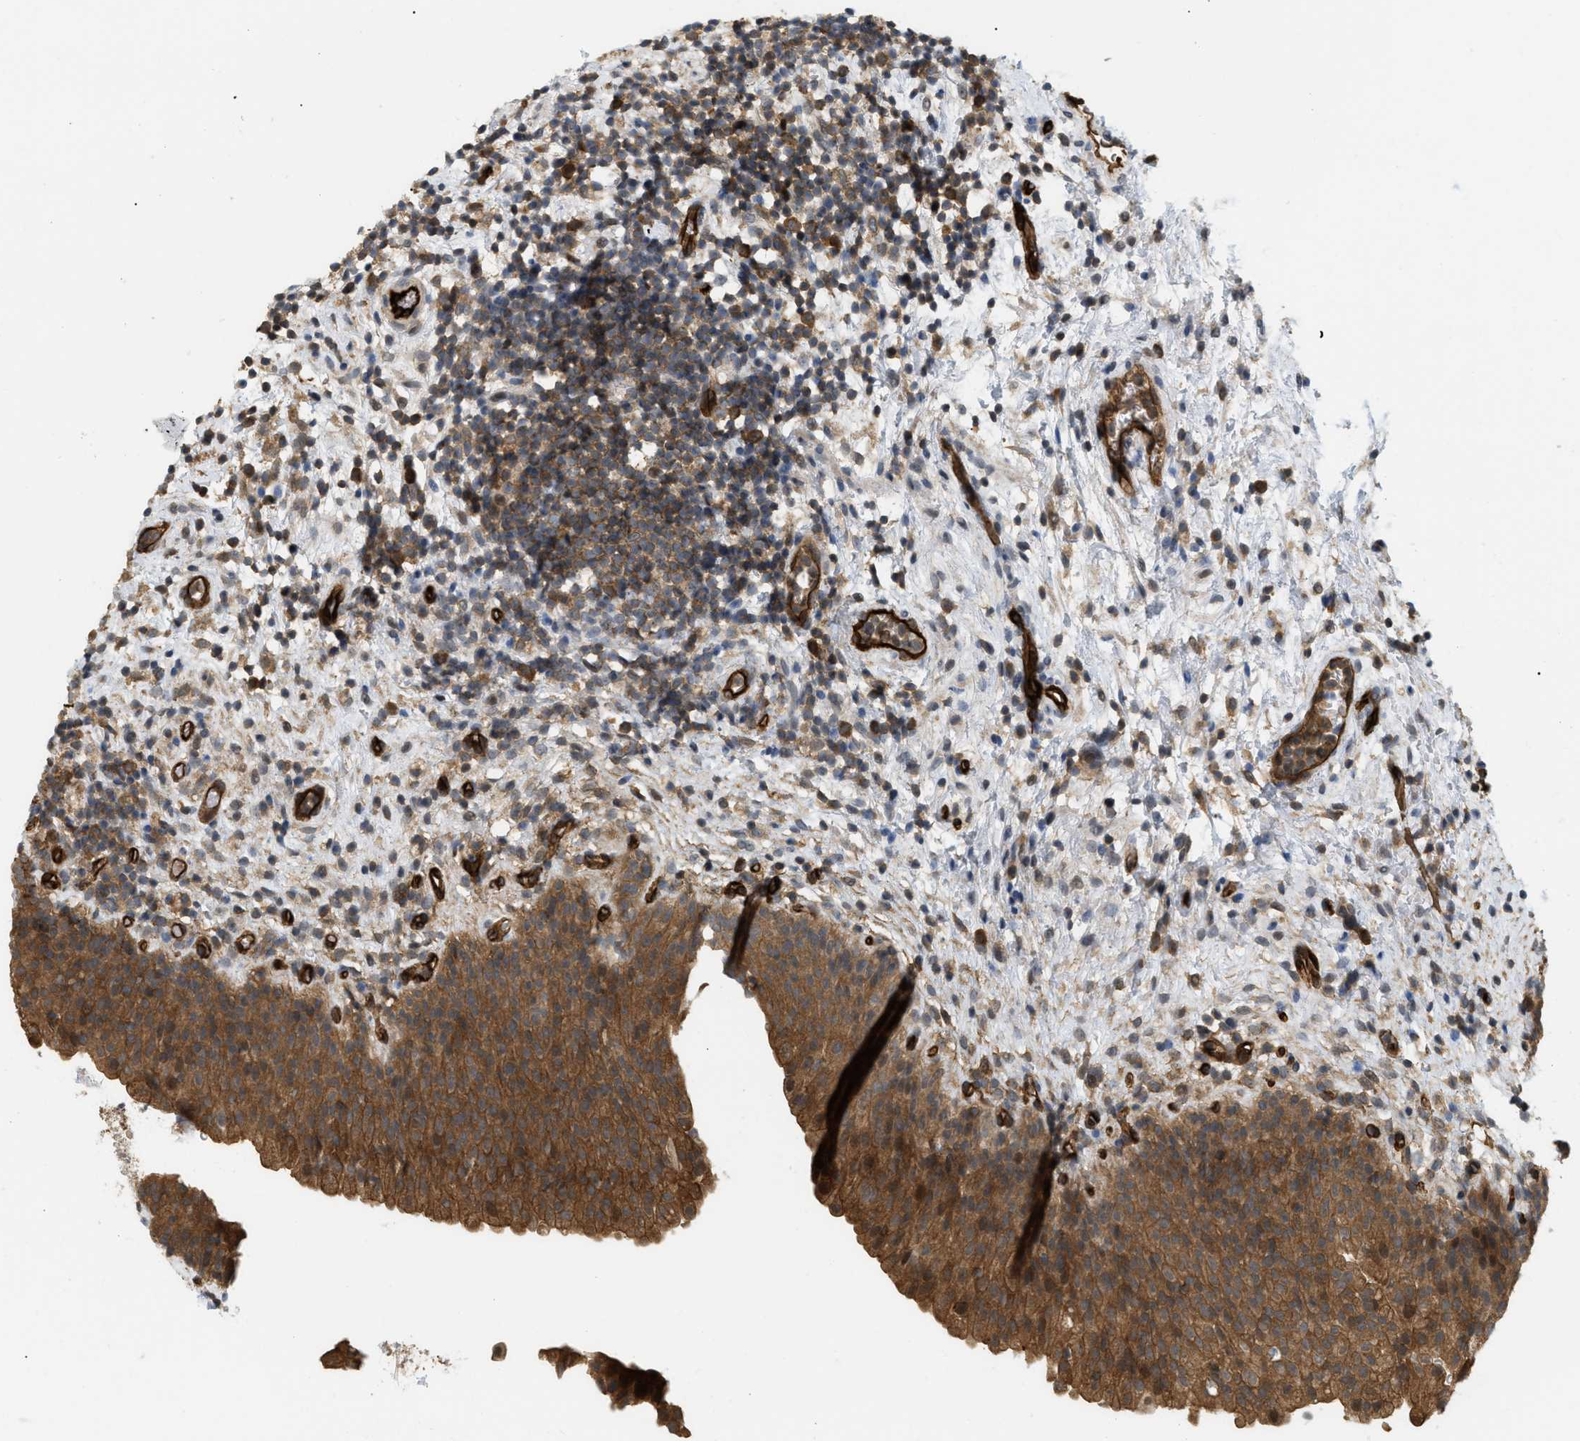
{"staining": {"intensity": "strong", "quantity": ">75%", "location": "cytoplasmic/membranous"}, "tissue": "urinary bladder", "cell_type": "Urothelial cells", "image_type": "normal", "snomed": [{"axis": "morphology", "description": "Normal tissue, NOS"}, {"axis": "topography", "description": "Urinary bladder"}], "caption": "This is a histology image of IHC staining of normal urinary bladder, which shows strong staining in the cytoplasmic/membranous of urothelial cells.", "gene": "PALMD", "patient": {"sex": "male", "age": 37}}